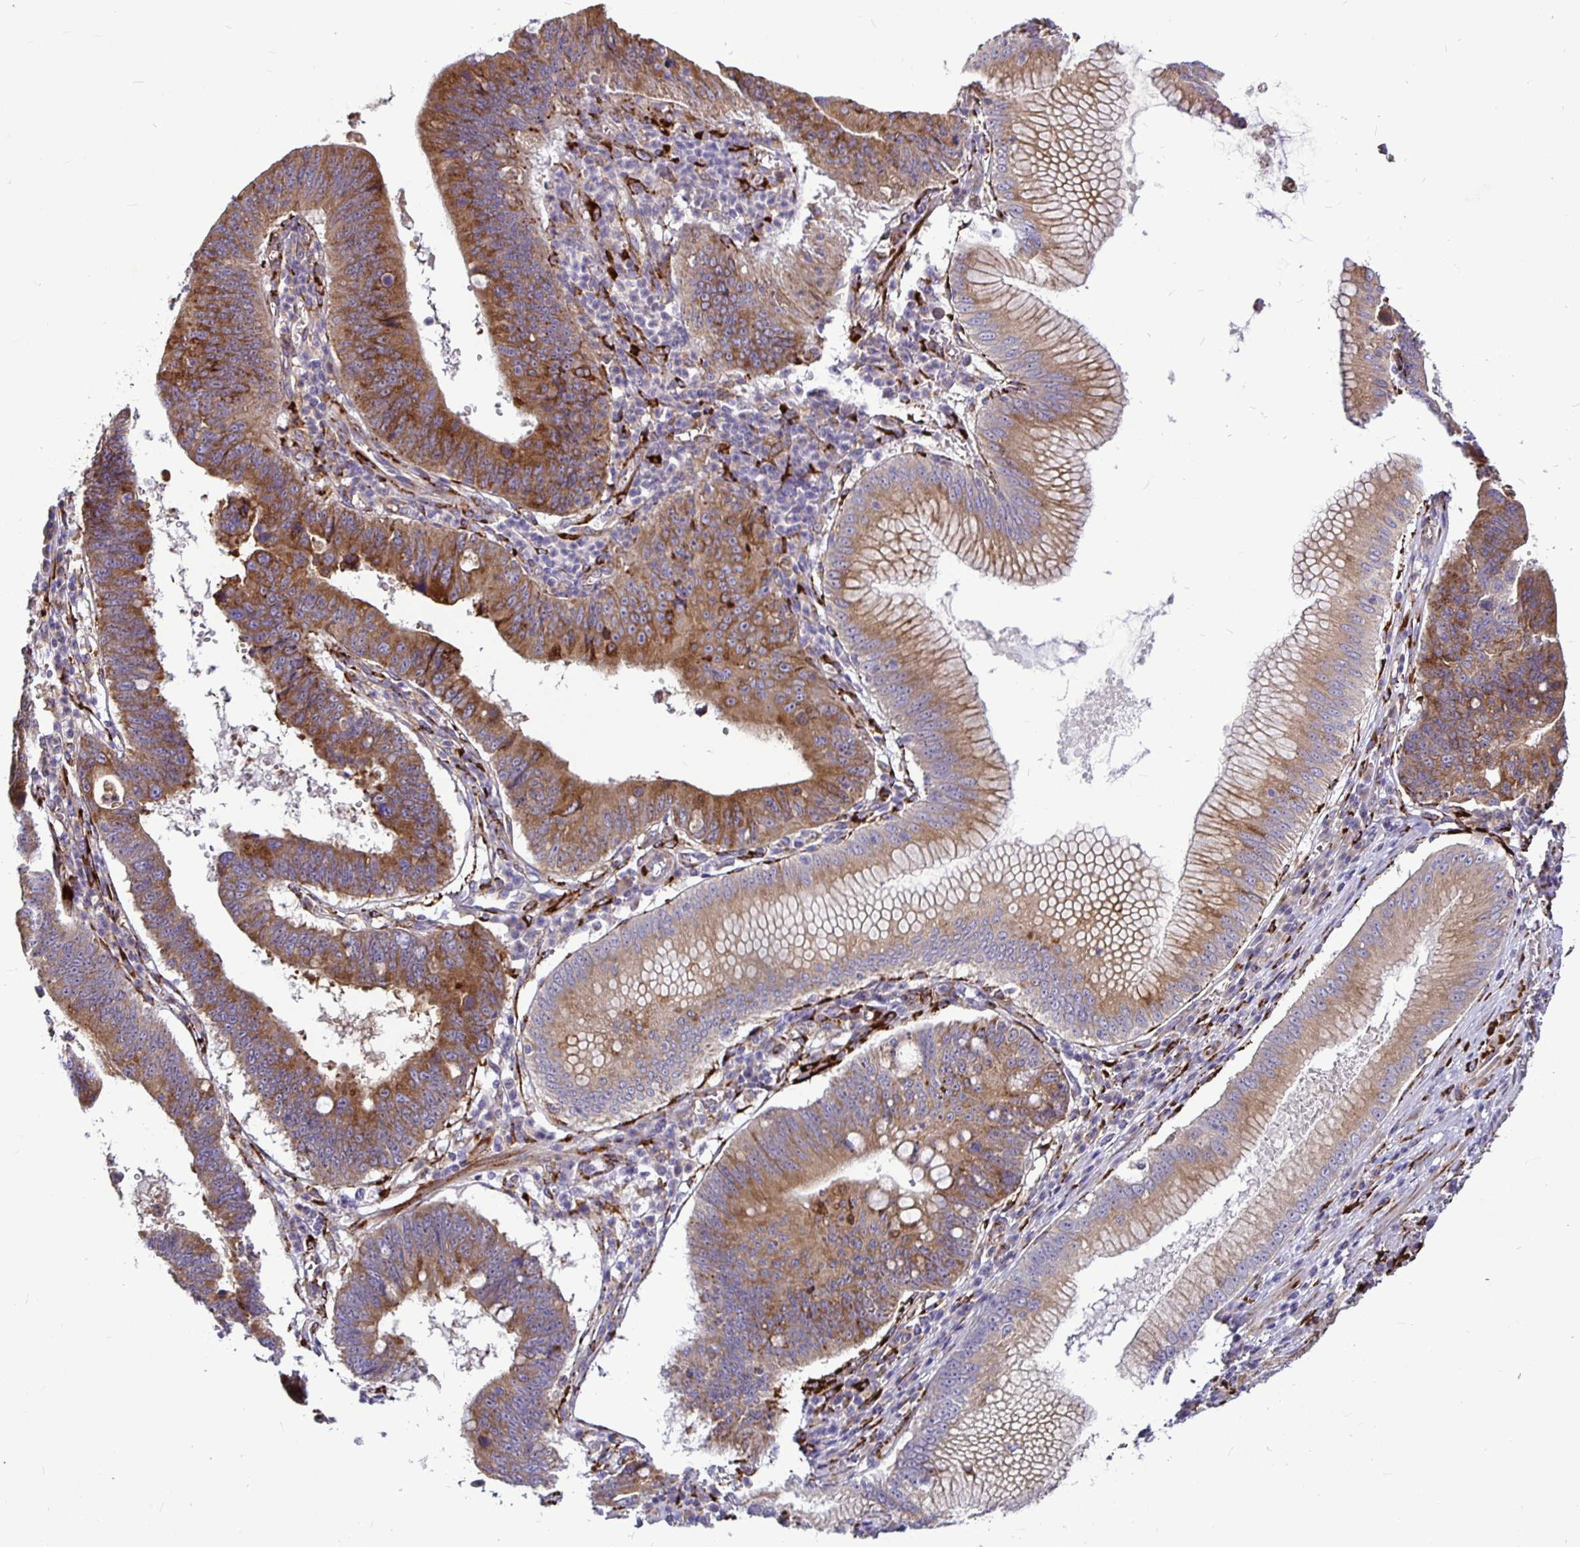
{"staining": {"intensity": "moderate", "quantity": "25%-75%", "location": "cytoplasmic/membranous"}, "tissue": "stomach cancer", "cell_type": "Tumor cells", "image_type": "cancer", "snomed": [{"axis": "morphology", "description": "Adenocarcinoma, NOS"}, {"axis": "topography", "description": "Stomach"}], "caption": "Immunohistochemical staining of human stomach adenocarcinoma demonstrates medium levels of moderate cytoplasmic/membranous expression in approximately 25%-75% of tumor cells. (Brightfield microscopy of DAB IHC at high magnification).", "gene": "P4HA2", "patient": {"sex": "male", "age": 59}}